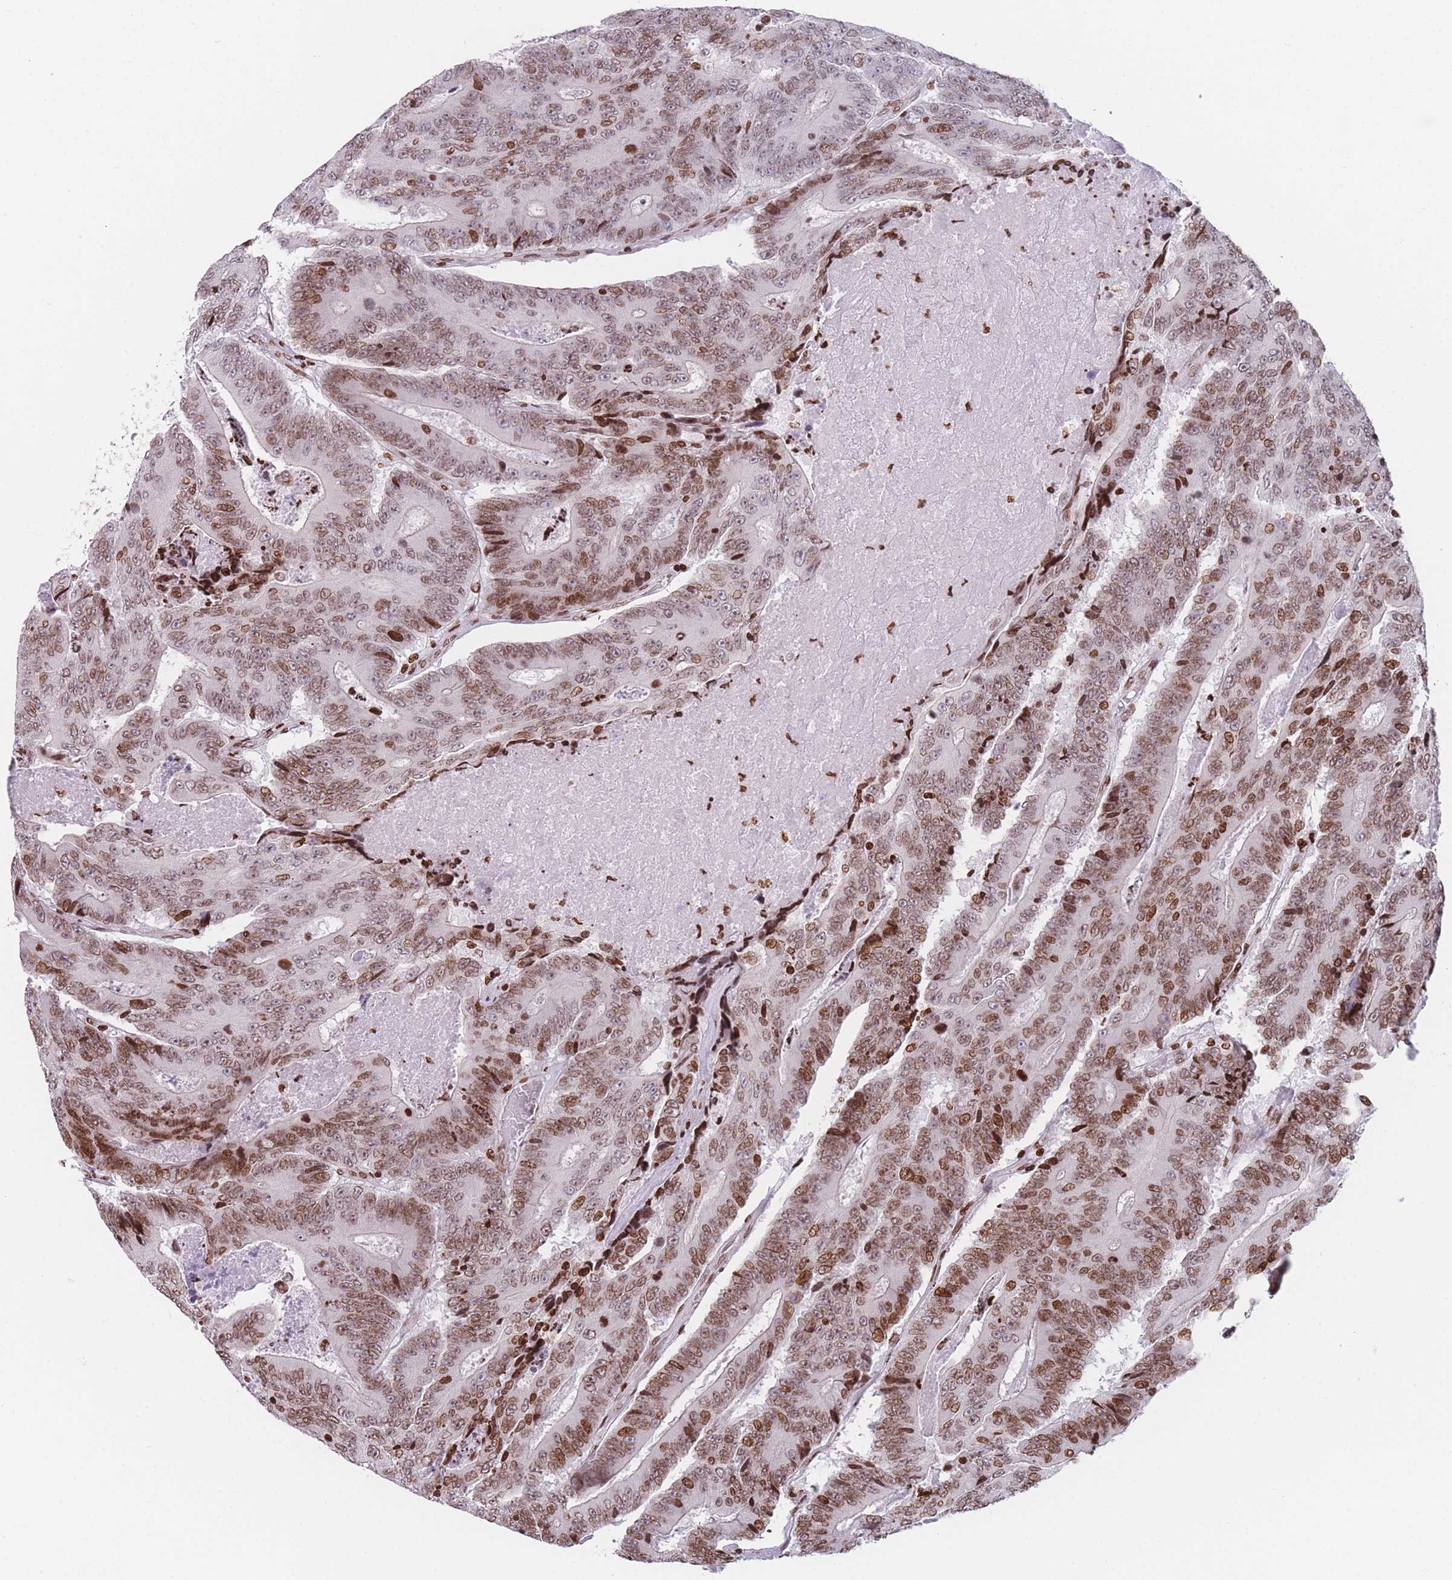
{"staining": {"intensity": "moderate", "quantity": ">75%", "location": "nuclear"}, "tissue": "colorectal cancer", "cell_type": "Tumor cells", "image_type": "cancer", "snomed": [{"axis": "morphology", "description": "Adenocarcinoma, NOS"}, {"axis": "topography", "description": "Colon"}], "caption": "Protein expression by immunohistochemistry (IHC) reveals moderate nuclear positivity in approximately >75% of tumor cells in colorectal cancer. Using DAB (3,3'-diaminobenzidine) (brown) and hematoxylin (blue) stains, captured at high magnification using brightfield microscopy.", "gene": "AK9", "patient": {"sex": "male", "age": 83}}